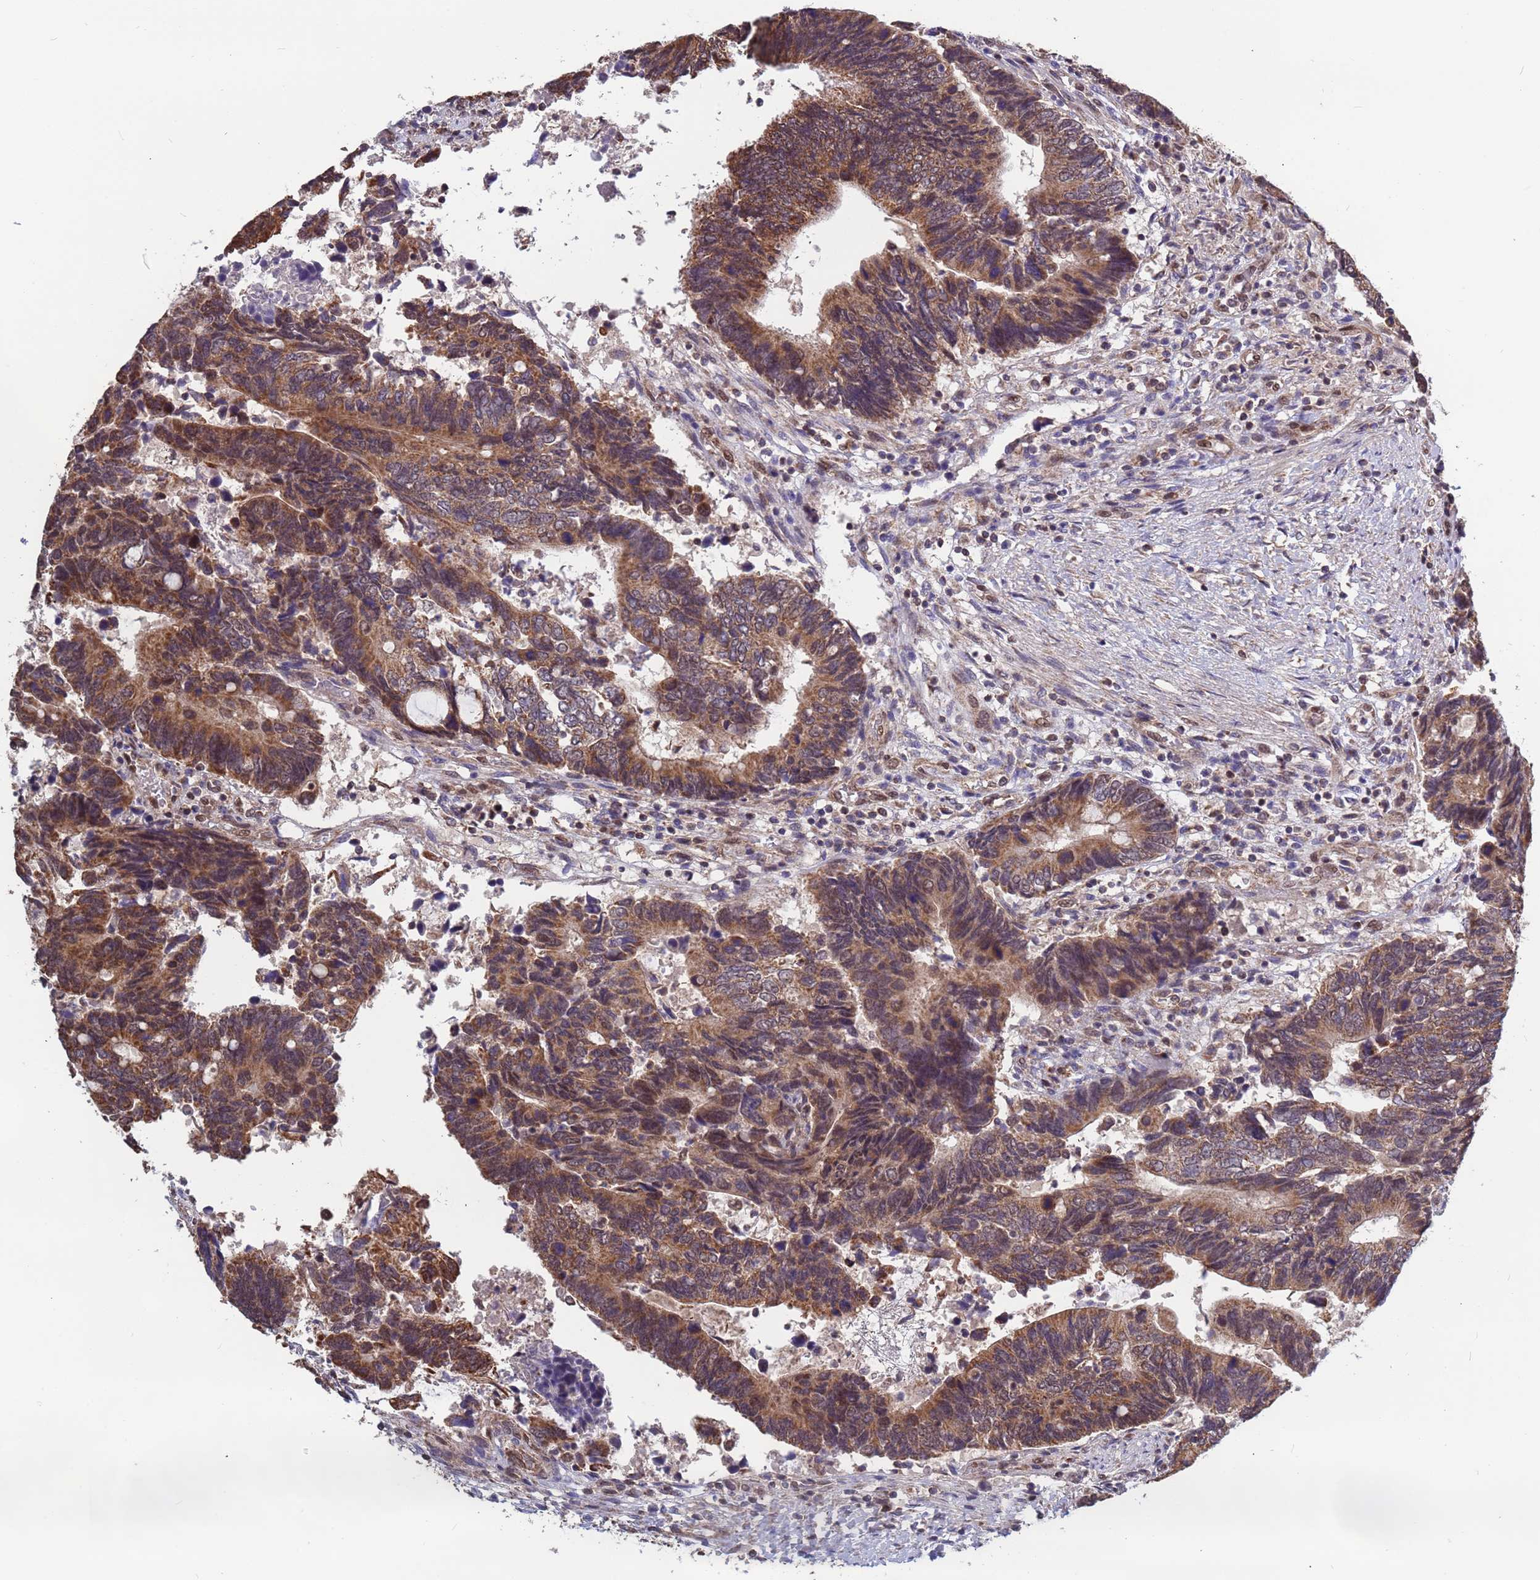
{"staining": {"intensity": "moderate", "quantity": ">75%", "location": "cytoplasmic/membranous"}, "tissue": "colorectal cancer", "cell_type": "Tumor cells", "image_type": "cancer", "snomed": [{"axis": "morphology", "description": "Adenocarcinoma, NOS"}, {"axis": "topography", "description": "Colon"}], "caption": "Immunohistochemical staining of colorectal cancer (adenocarcinoma) demonstrates medium levels of moderate cytoplasmic/membranous staining in about >75% of tumor cells.", "gene": "DENND2B", "patient": {"sex": "male", "age": 87}}